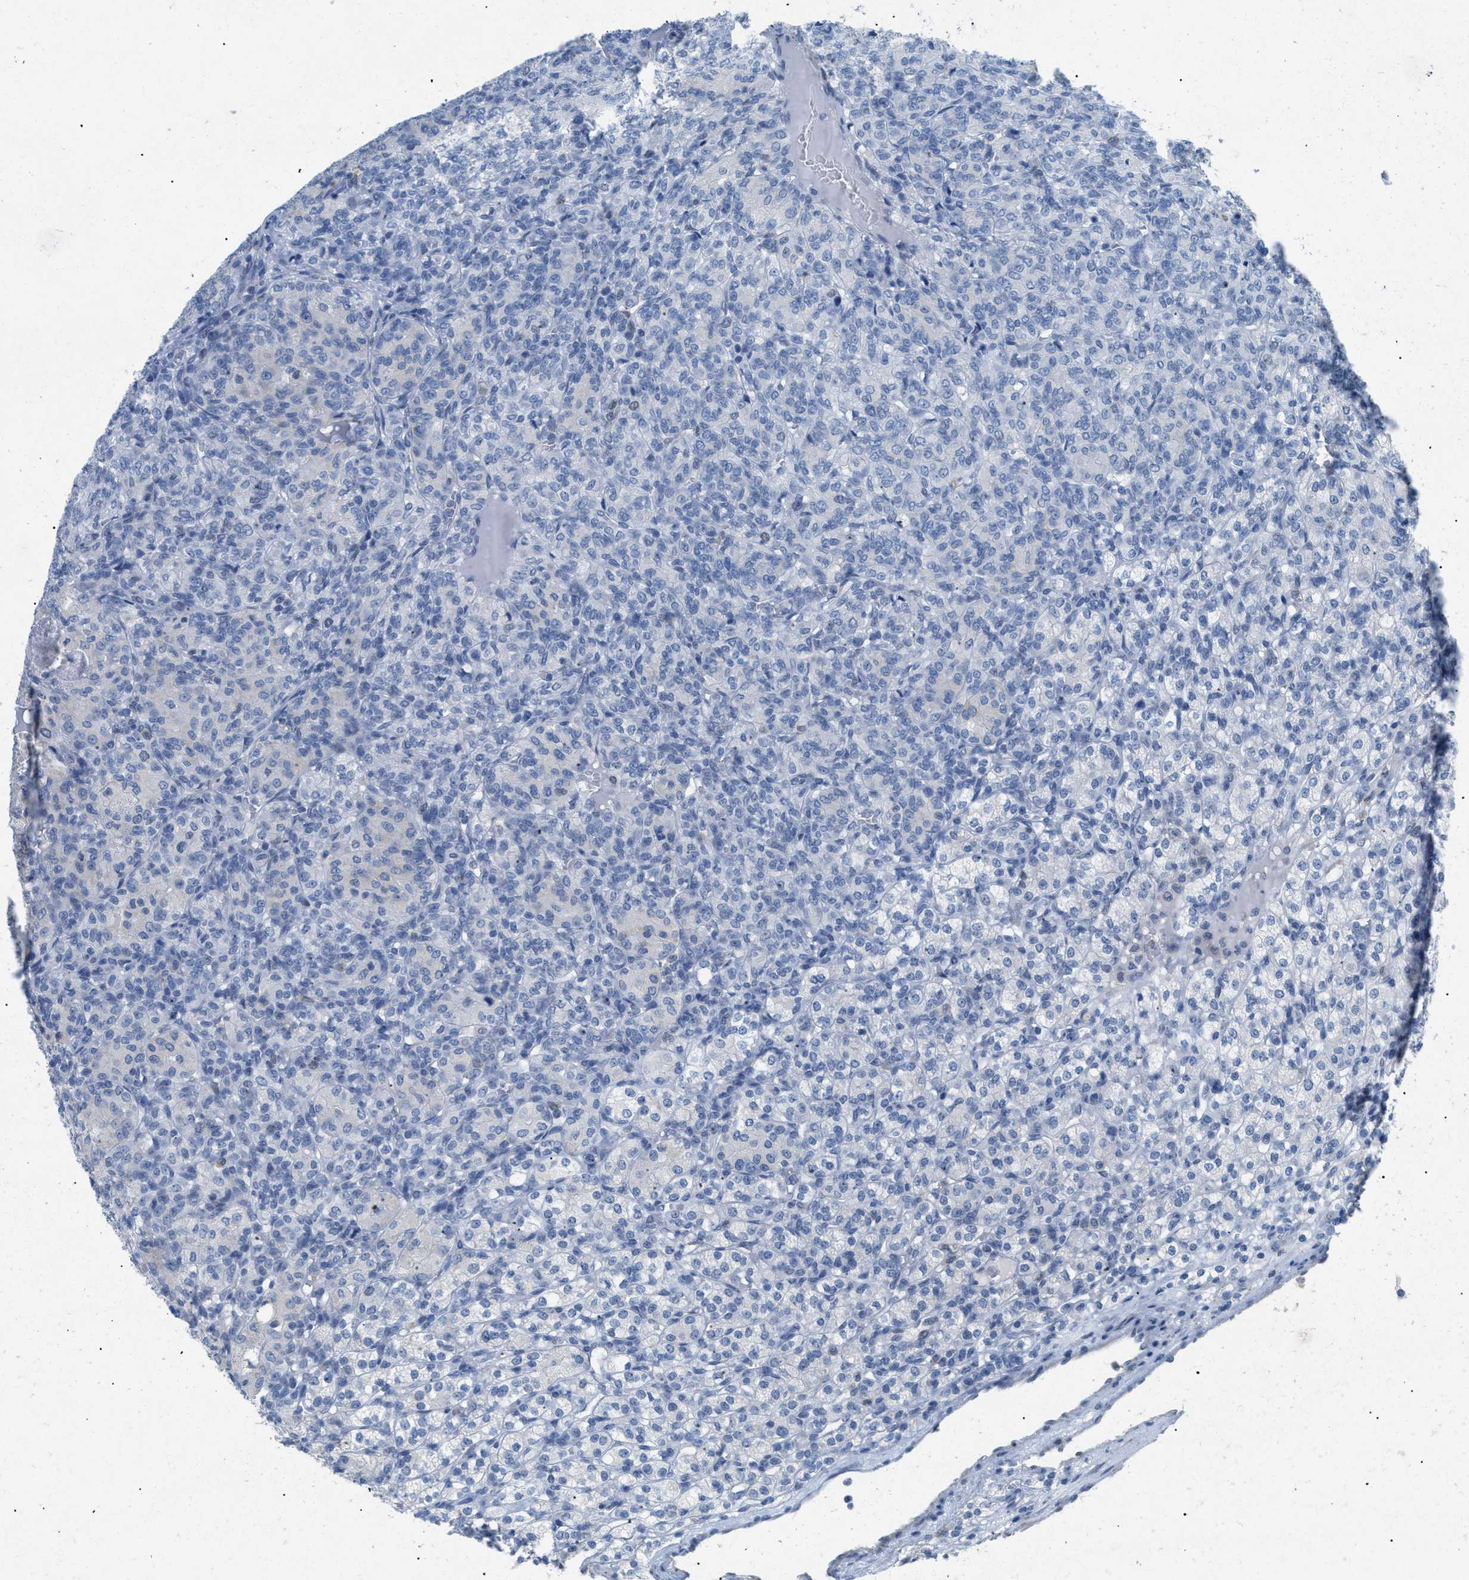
{"staining": {"intensity": "negative", "quantity": "none", "location": "none"}, "tissue": "renal cancer", "cell_type": "Tumor cells", "image_type": "cancer", "snomed": [{"axis": "morphology", "description": "Adenocarcinoma, NOS"}, {"axis": "topography", "description": "Kidney"}], "caption": "Immunohistochemistry of renal adenocarcinoma reveals no staining in tumor cells.", "gene": "TASOR", "patient": {"sex": "male", "age": 77}}